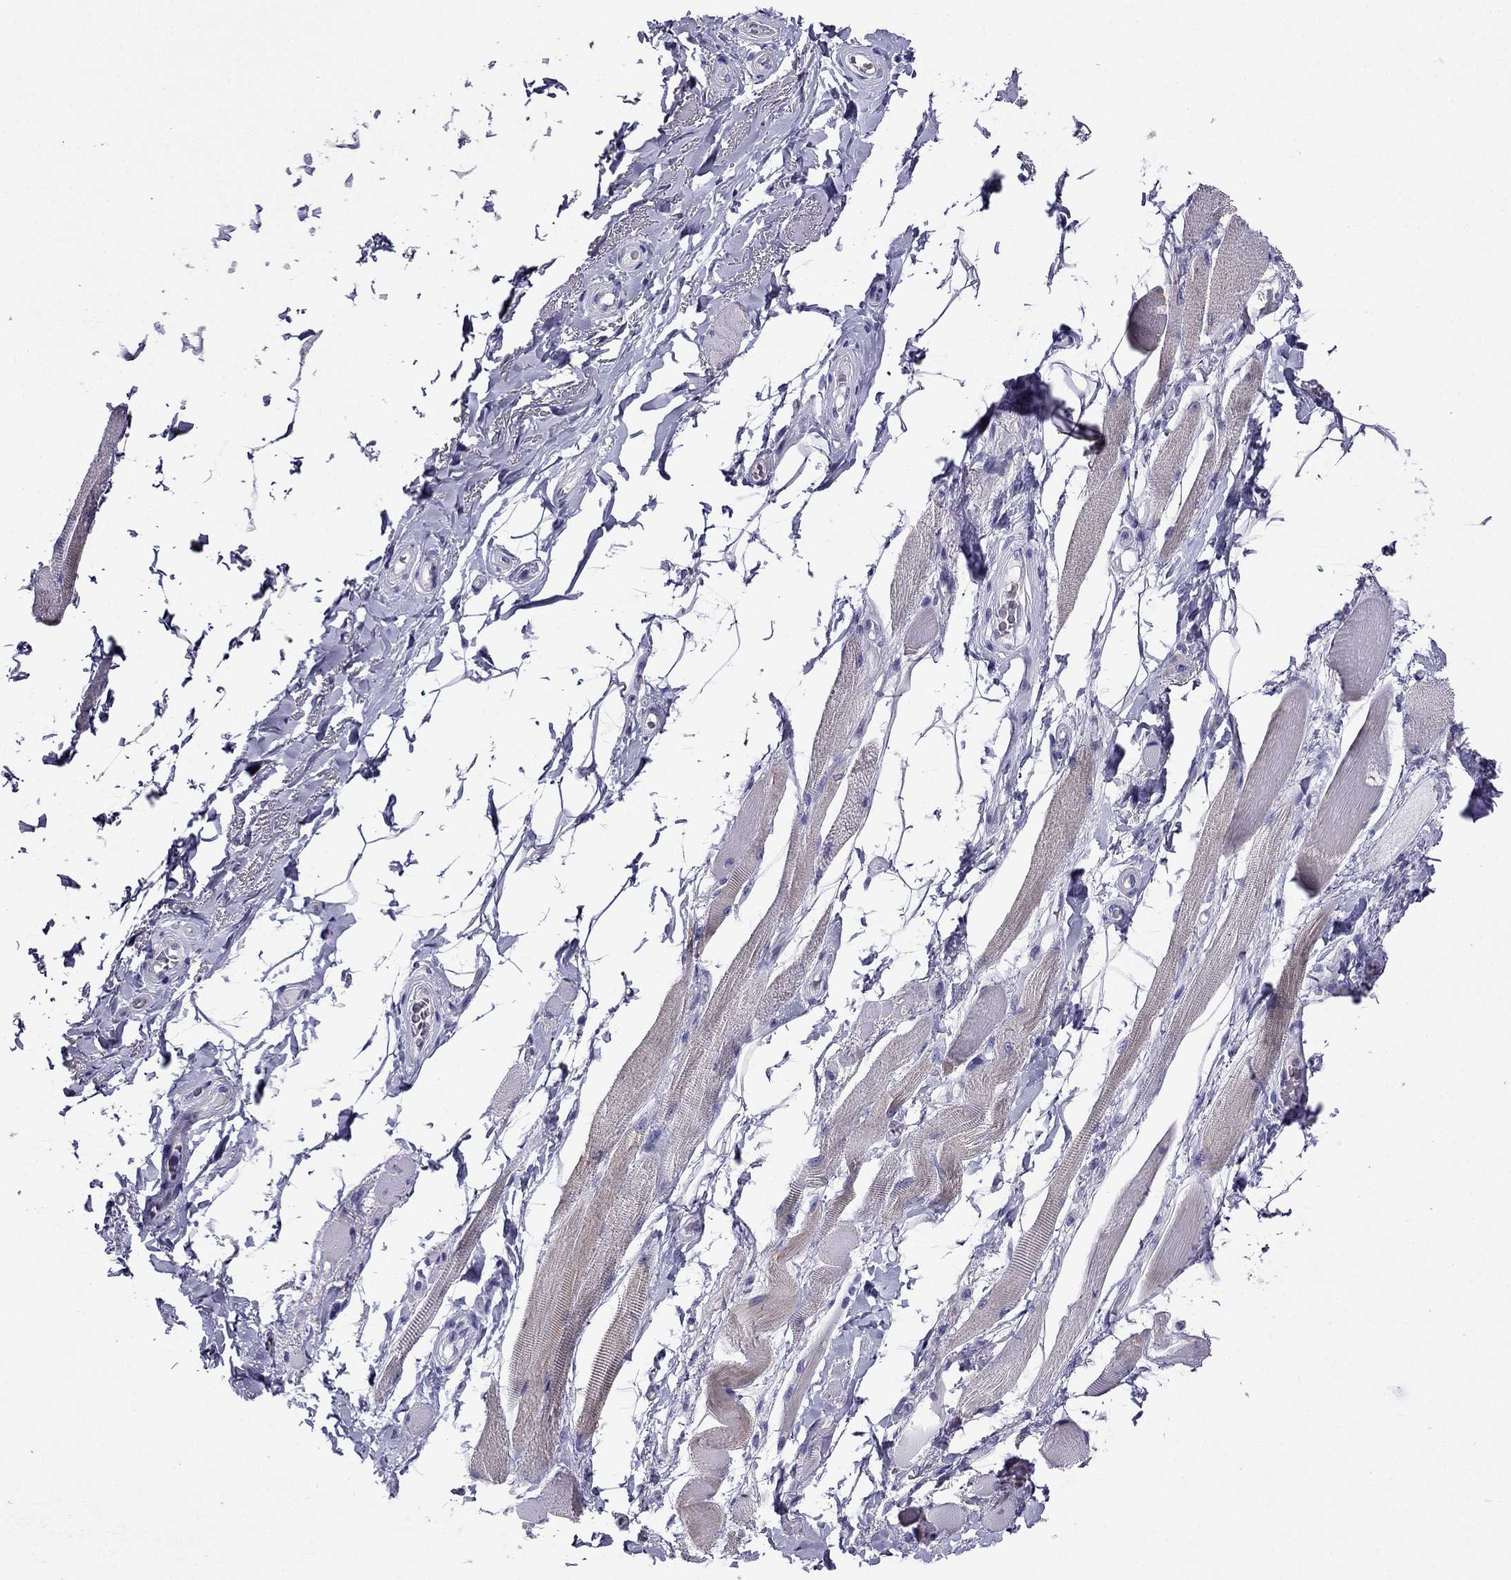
{"staining": {"intensity": "negative", "quantity": "none", "location": "none"}, "tissue": "adipose tissue", "cell_type": "Adipocytes", "image_type": "normal", "snomed": [{"axis": "morphology", "description": "Normal tissue, NOS"}, {"axis": "topography", "description": "Anal"}, {"axis": "topography", "description": "Peripheral nerve tissue"}], "caption": "The IHC photomicrograph has no significant positivity in adipocytes of adipose tissue. The staining was performed using DAB to visualize the protein expression in brown, while the nuclei were stained in blue with hematoxylin (Magnification: 20x).", "gene": "KIF5A", "patient": {"sex": "male", "age": 53}}